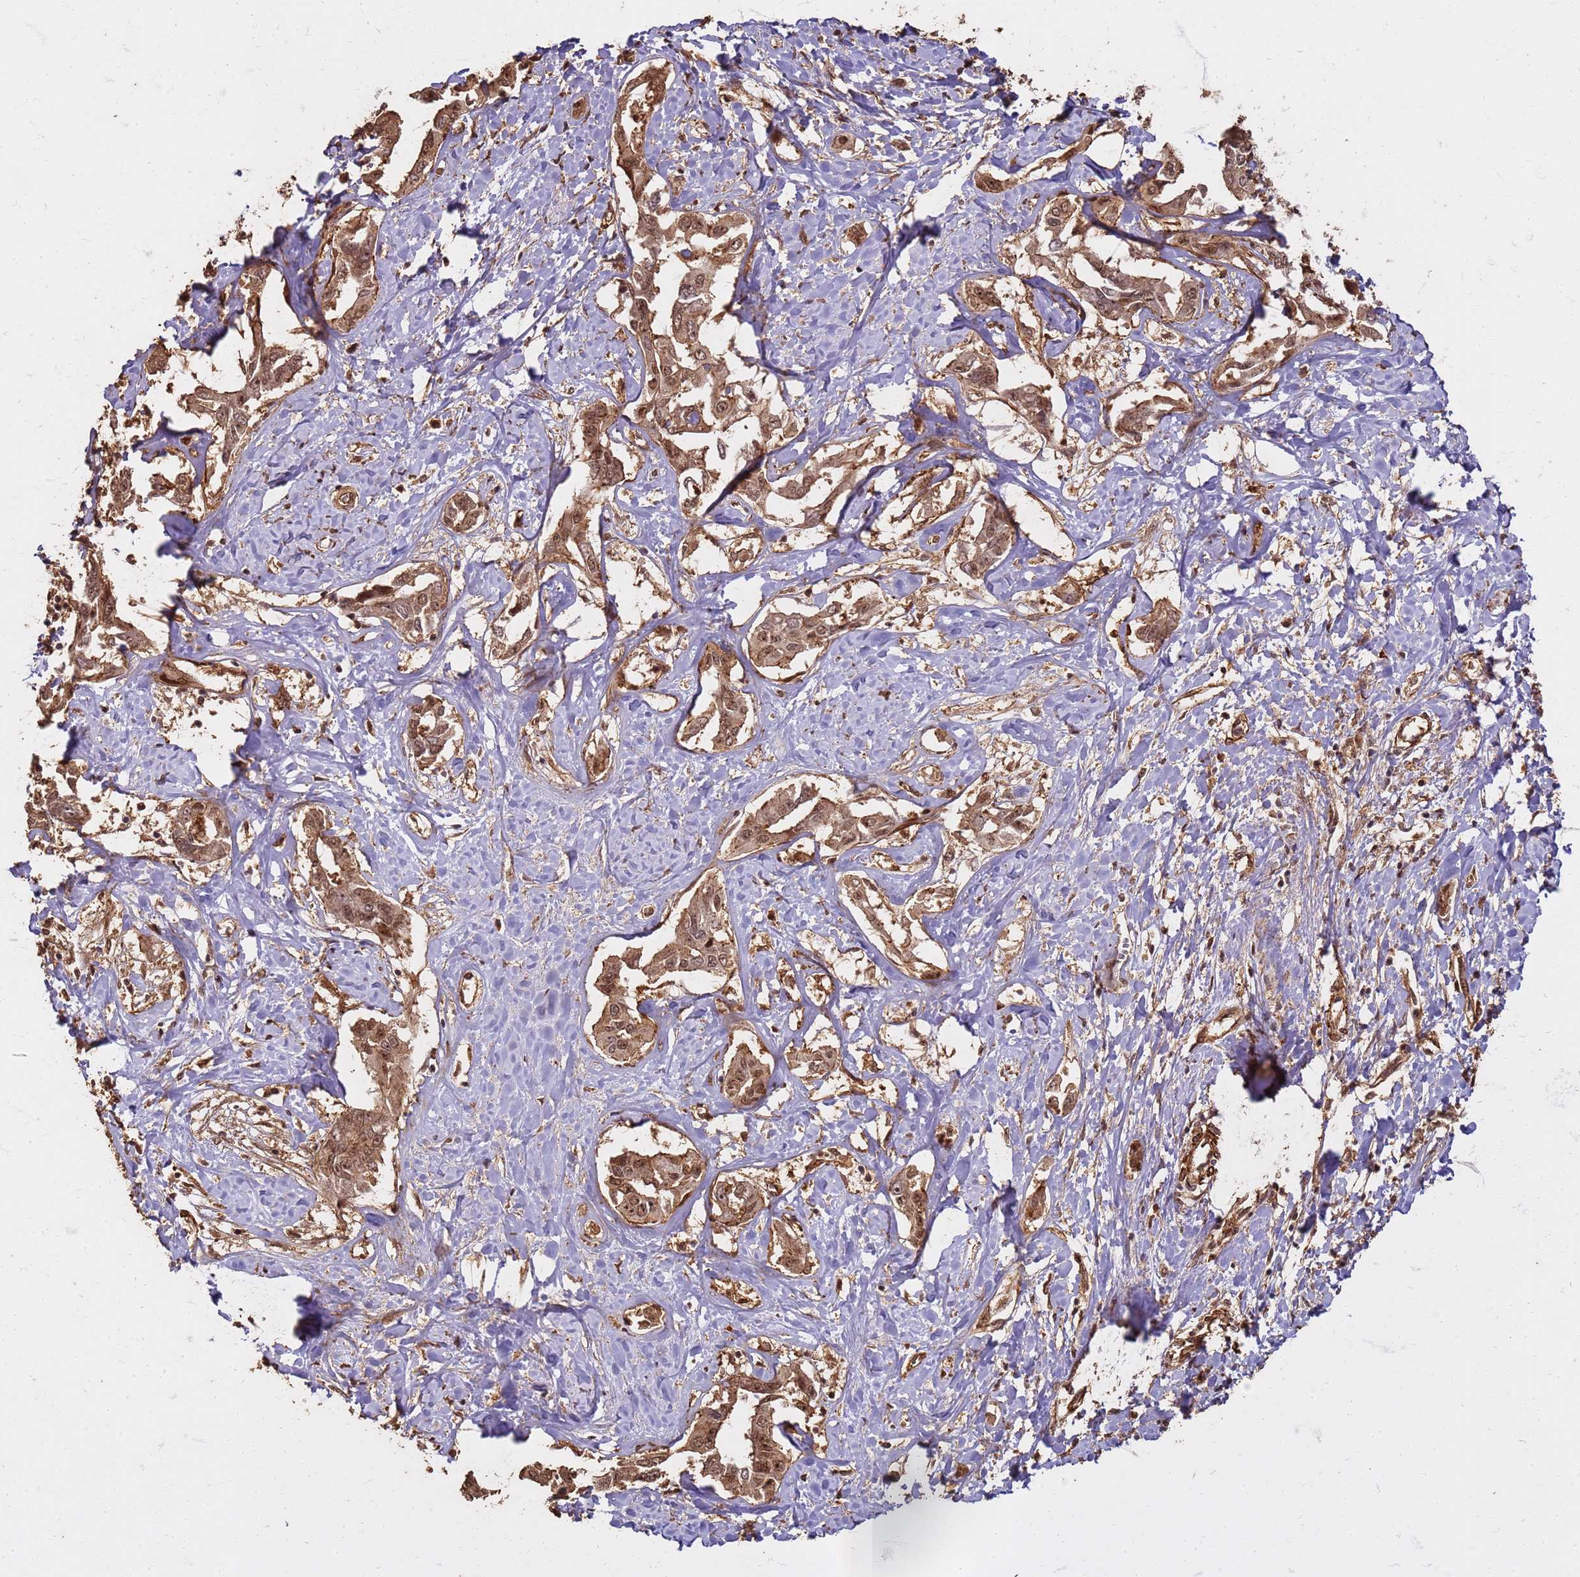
{"staining": {"intensity": "moderate", "quantity": ">75%", "location": "cytoplasmic/membranous,nuclear"}, "tissue": "liver cancer", "cell_type": "Tumor cells", "image_type": "cancer", "snomed": [{"axis": "morphology", "description": "Cholangiocarcinoma"}, {"axis": "topography", "description": "Liver"}], "caption": "This histopathology image exhibits IHC staining of human liver cancer, with medium moderate cytoplasmic/membranous and nuclear positivity in about >75% of tumor cells.", "gene": "KIF26A", "patient": {"sex": "male", "age": 59}}